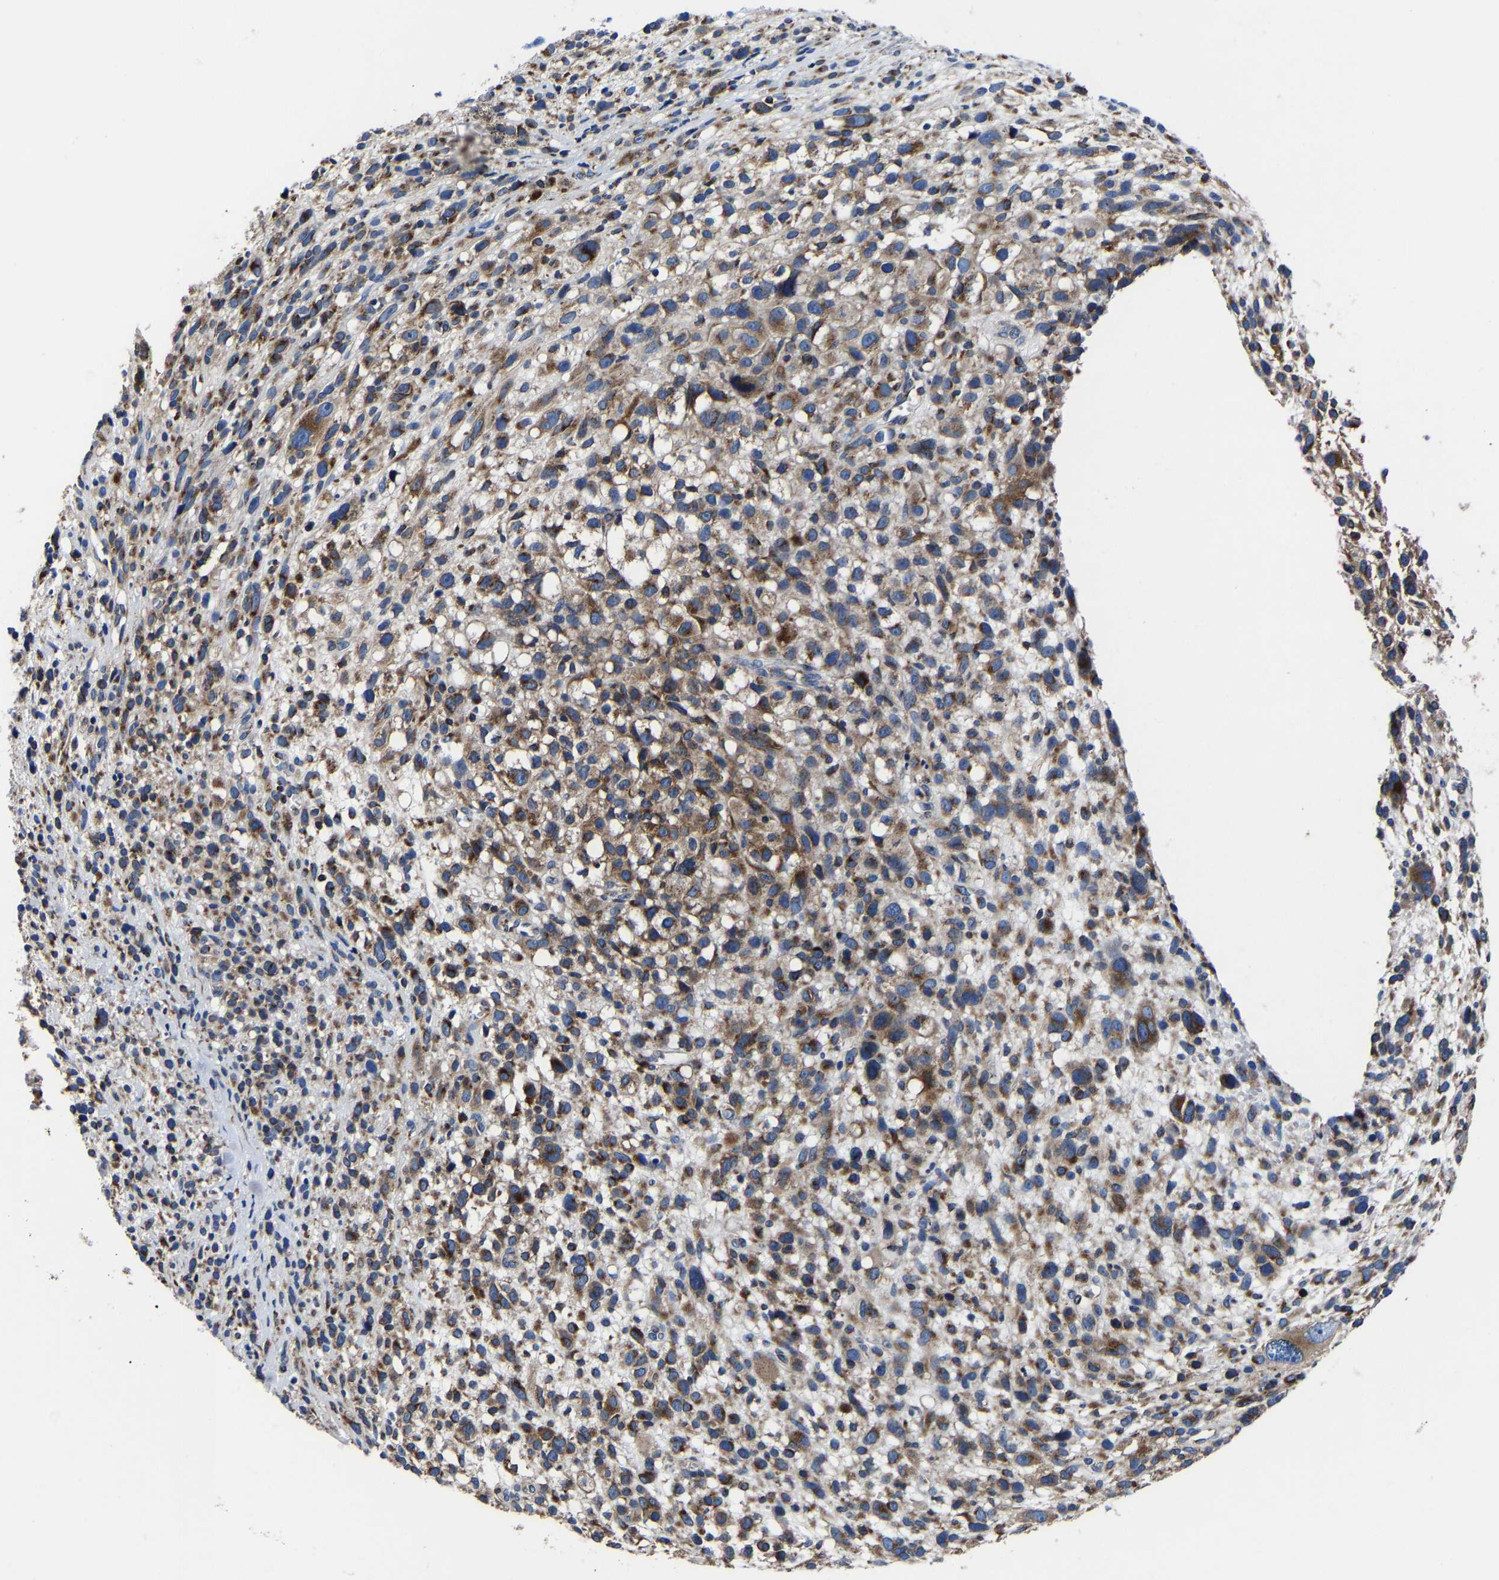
{"staining": {"intensity": "moderate", "quantity": ">75%", "location": "cytoplasmic/membranous"}, "tissue": "melanoma", "cell_type": "Tumor cells", "image_type": "cancer", "snomed": [{"axis": "morphology", "description": "Malignant melanoma, NOS"}, {"axis": "topography", "description": "Skin"}], "caption": "Melanoma stained for a protein demonstrates moderate cytoplasmic/membranous positivity in tumor cells.", "gene": "EBAG9", "patient": {"sex": "female", "age": 55}}